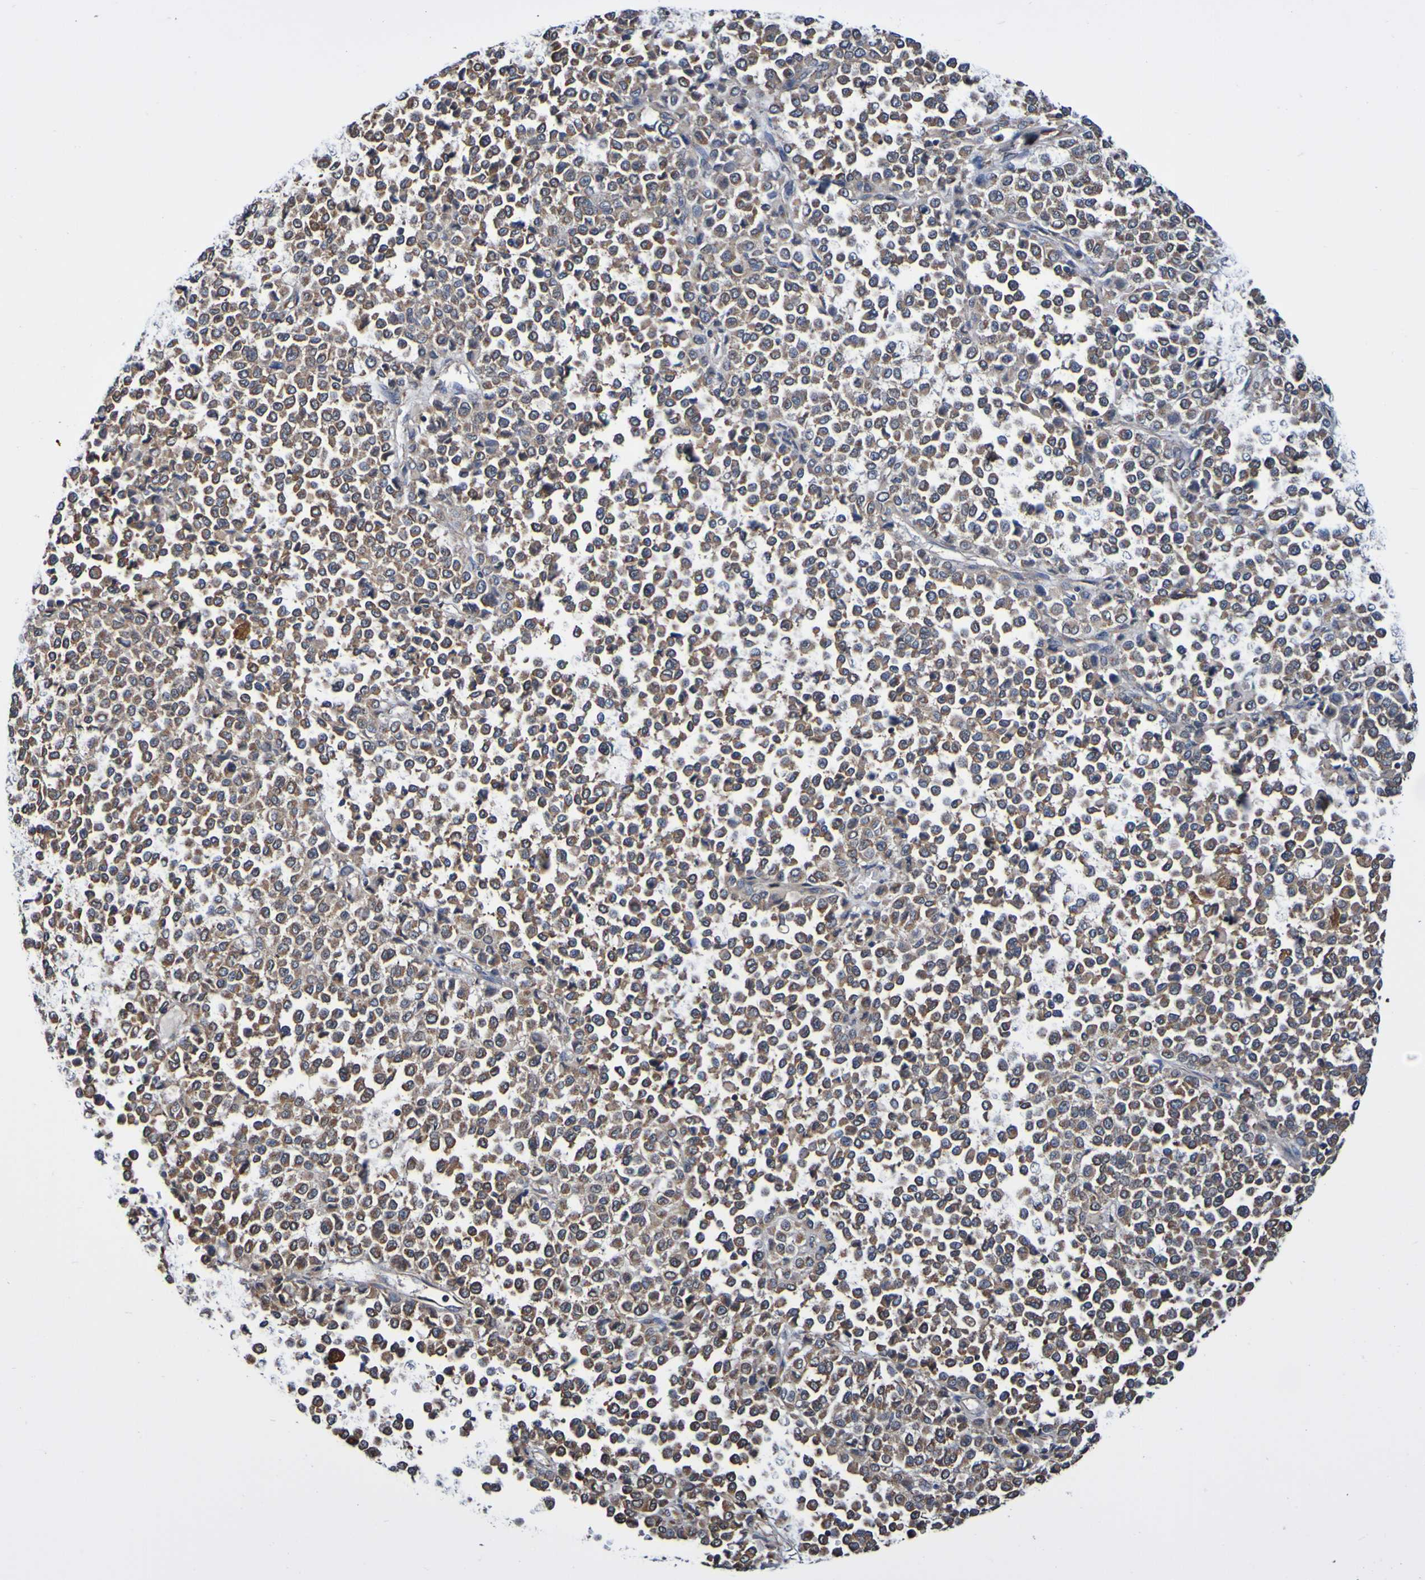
{"staining": {"intensity": "moderate", "quantity": ">75%", "location": "cytoplasmic/membranous"}, "tissue": "melanoma", "cell_type": "Tumor cells", "image_type": "cancer", "snomed": [{"axis": "morphology", "description": "Malignant melanoma, Metastatic site"}, {"axis": "topography", "description": "Pancreas"}], "caption": "An immunohistochemistry (IHC) photomicrograph of neoplastic tissue is shown. Protein staining in brown highlights moderate cytoplasmic/membranous positivity in malignant melanoma (metastatic site) within tumor cells.", "gene": "AXIN1", "patient": {"sex": "female", "age": 30}}